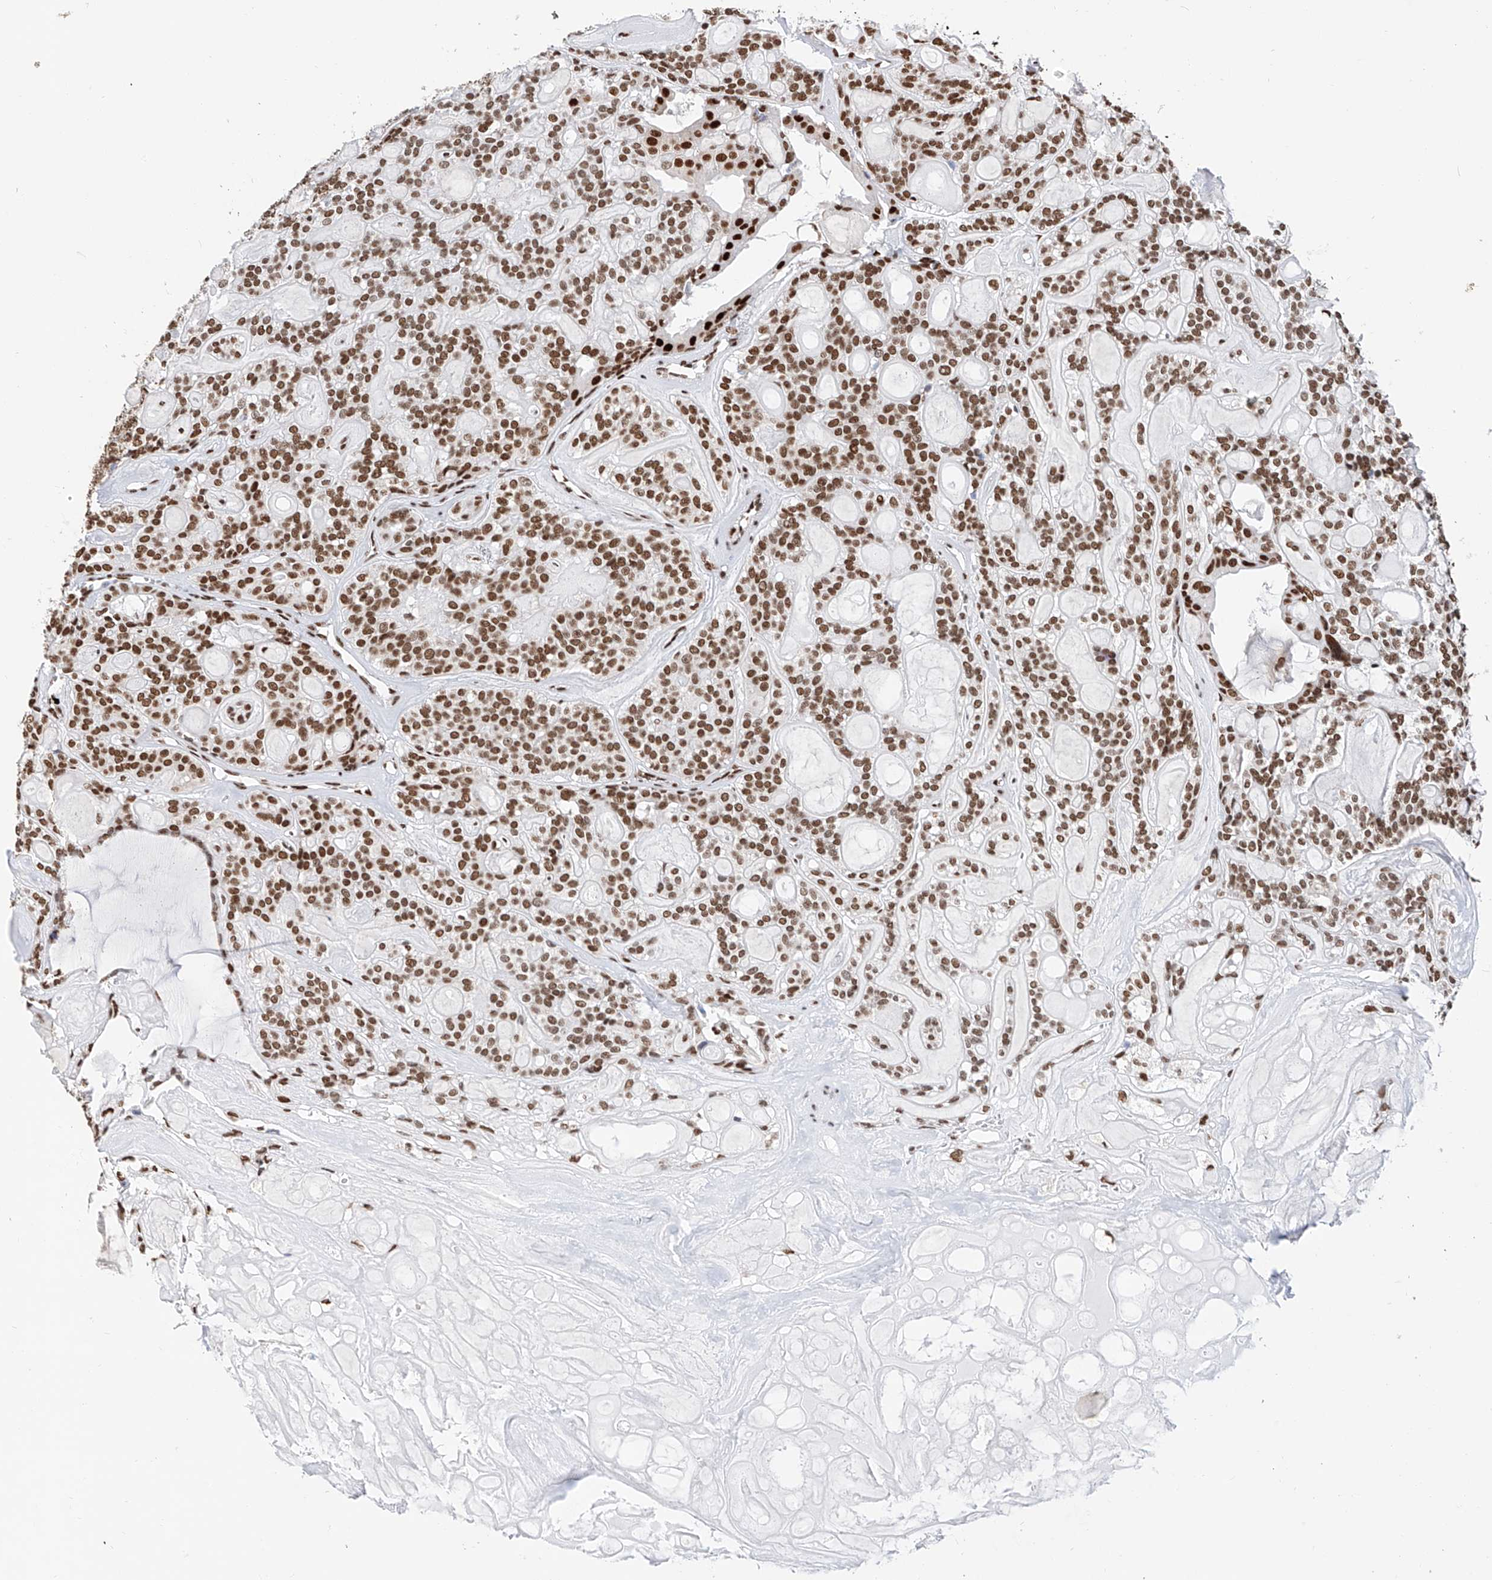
{"staining": {"intensity": "moderate", "quantity": ">75%", "location": "nuclear"}, "tissue": "head and neck cancer", "cell_type": "Tumor cells", "image_type": "cancer", "snomed": [{"axis": "morphology", "description": "Adenocarcinoma, NOS"}, {"axis": "topography", "description": "Head-Neck"}], "caption": "Adenocarcinoma (head and neck) stained with DAB IHC shows medium levels of moderate nuclear expression in about >75% of tumor cells. (IHC, brightfield microscopy, high magnification).", "gene": "SRSF6", "patient": {"sex": "male", "age": 66}}